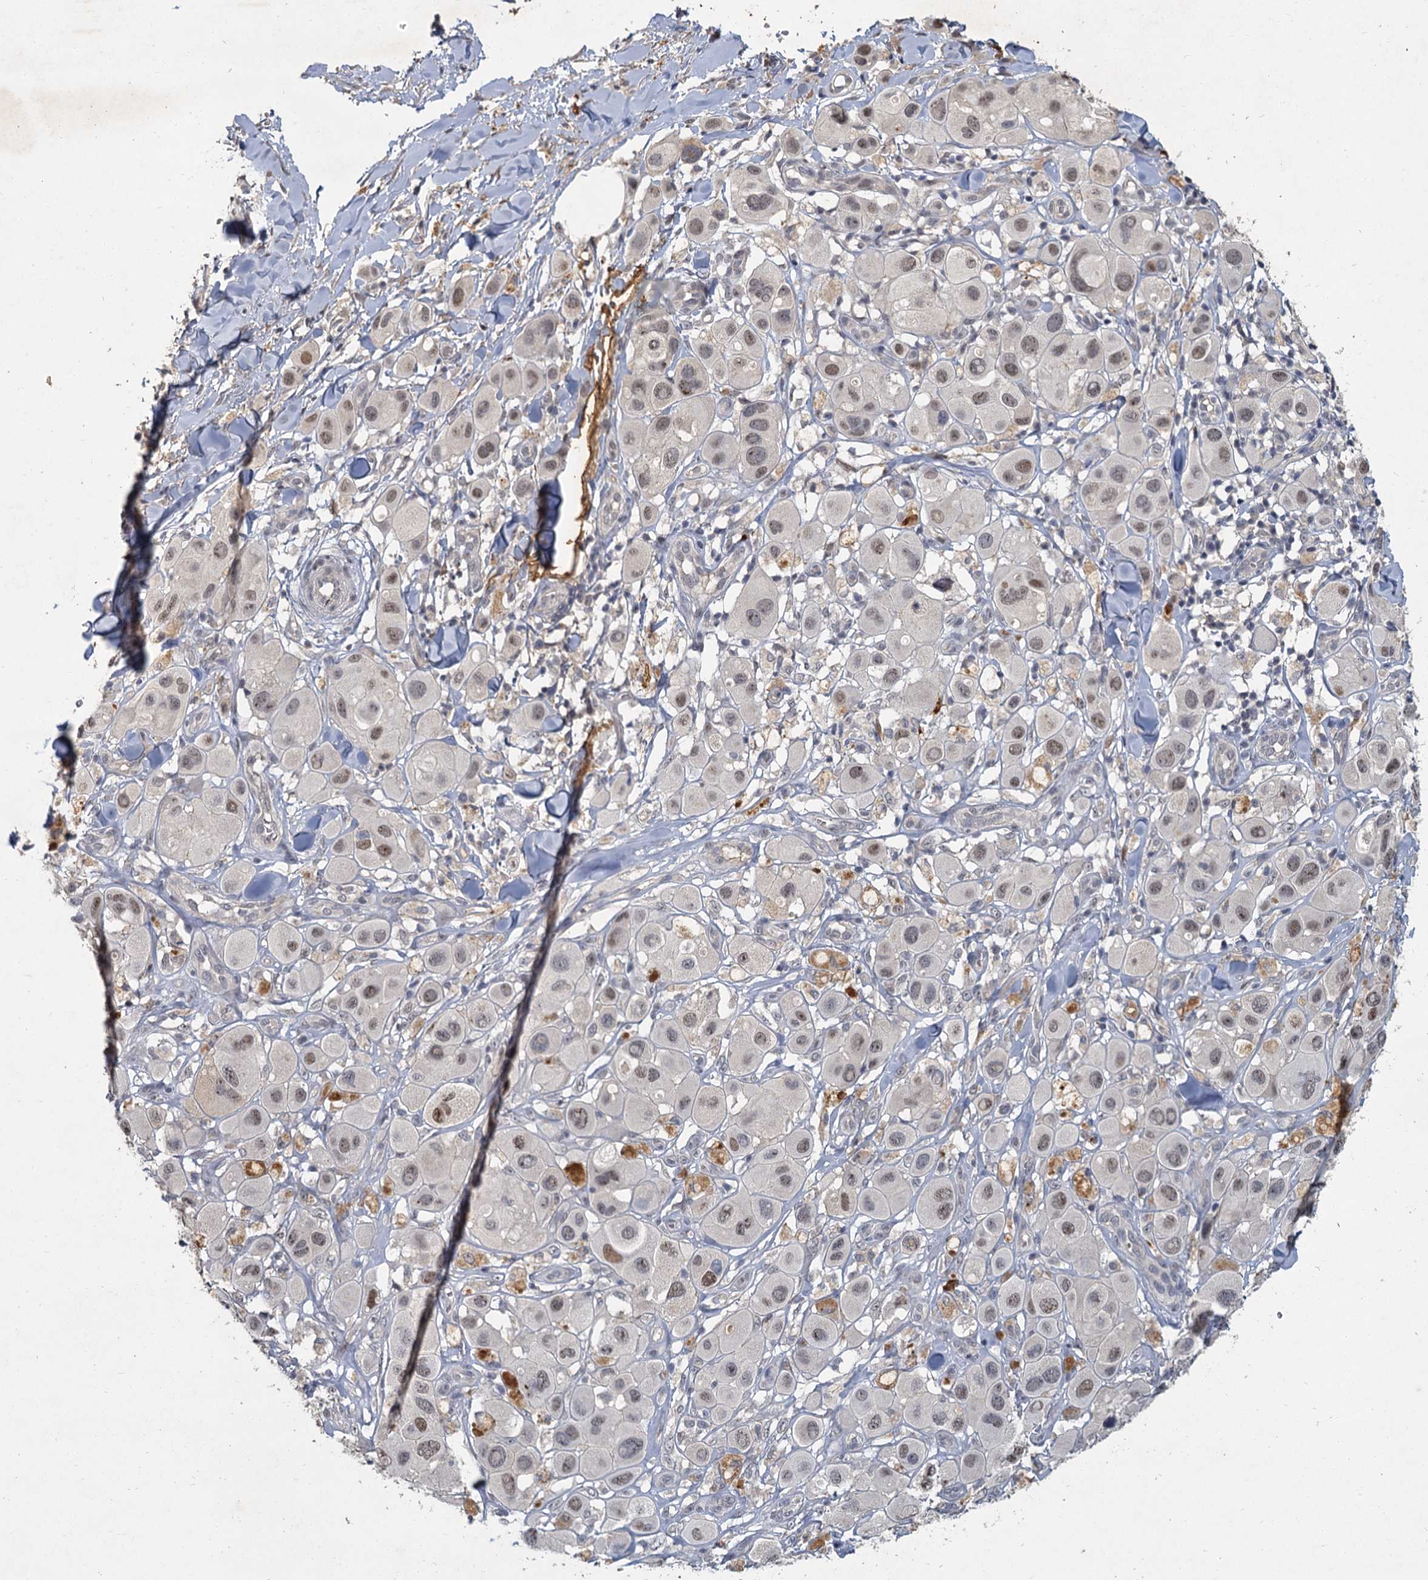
{"staining": {"intensity": "weak", "quantity": "<25%", "location": "nuclear"}, "tissue": "melanoma", "cell_type": "Tumor cells", "image_type": "cancer", "snomed": [{"axis": "morphology", "description": "Malignant melanoma, Metastatic site"}, {"axis": "topography", "description": "Skin"}], "caption": "The IHC image has no significant expression in tumor cells of melanoma tissue.", "gene": "MUCL1", "patient": {"sex": "male", "age": 41}}